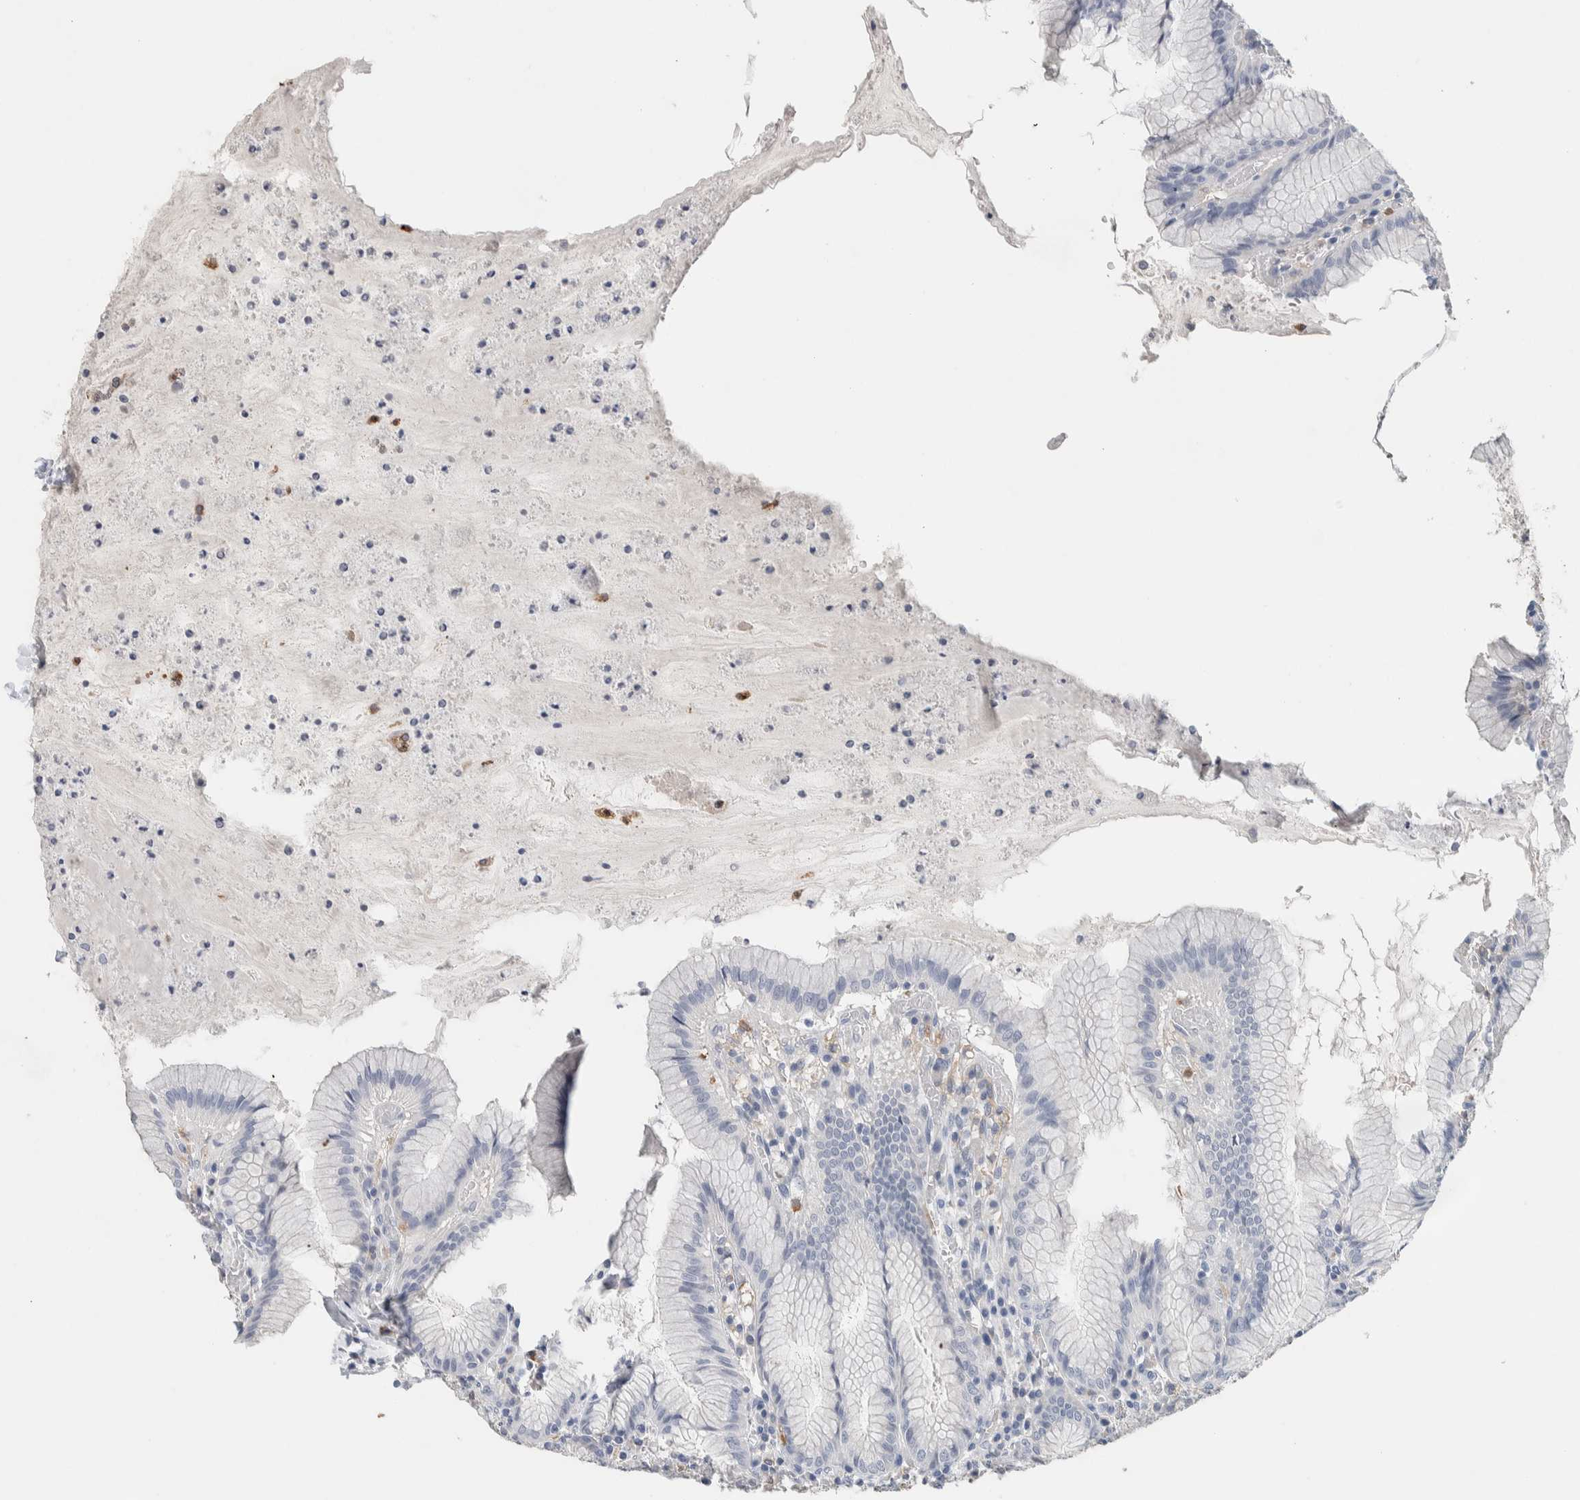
{"staining": {"intensity": "negative", "quantity": "none", "location": "none"}, "tissue": "stomach", "cell_type": "Glandular cells", "image_type": "normal", "snomed": [{"axis": "morphology", "description": "Normal tissue, NOS"}, {"axis": "topography", "description": "Stomach"}], "caption": "Glandular cells are negative for brown protein staining in unremarkable stomach.", "gene": "NCF2", "patient": {"sex": "male", "age": 55}}